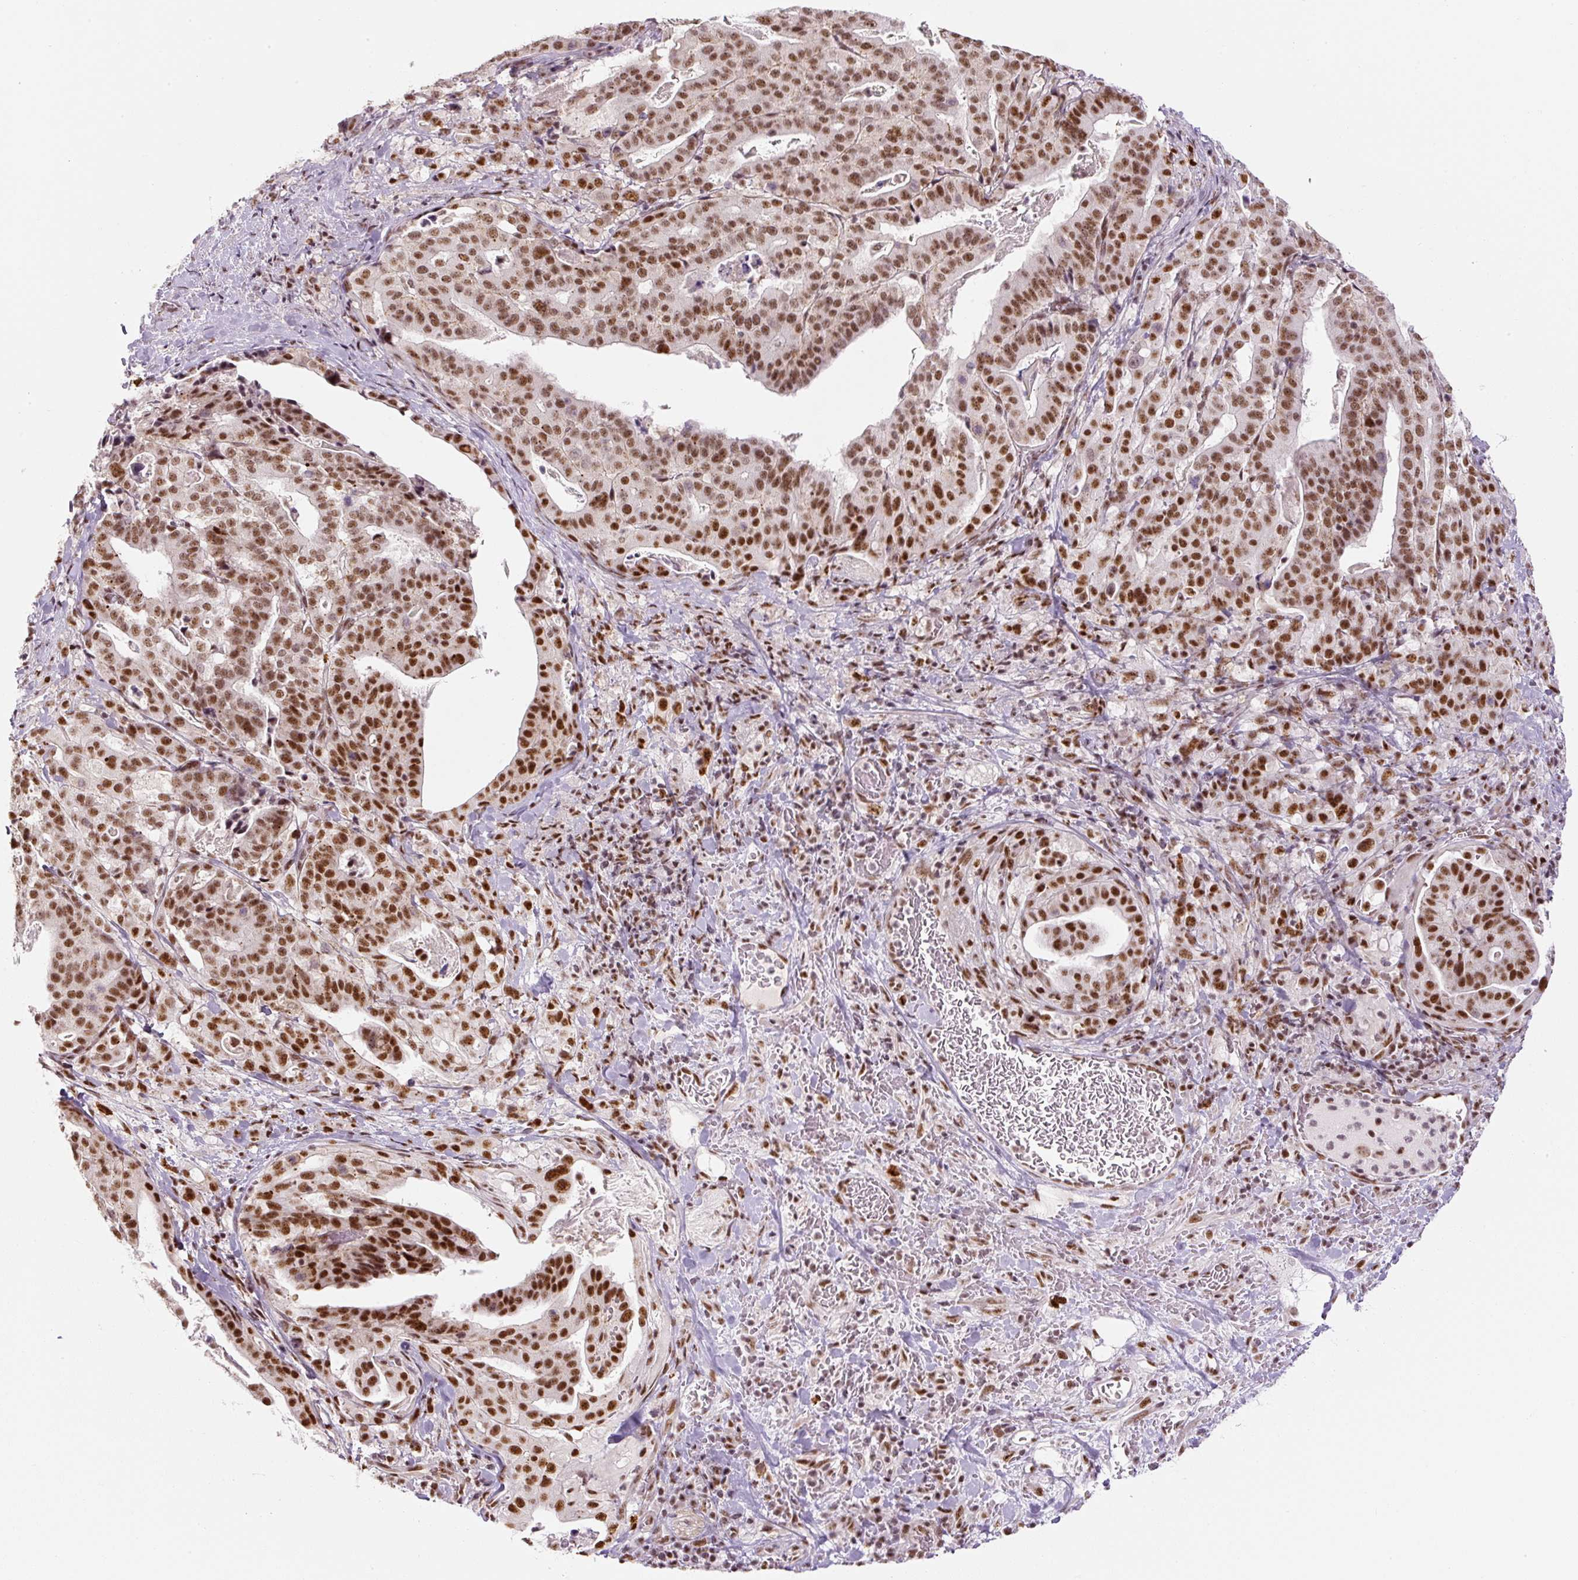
{"staining": {"intensity": "strong", "quantity": ">75%", "location": "nuclear"}, "tissue": "stomach cancer", "cell_type": "Tumor cells", "image_type": "cancer", "snomed": [{"axis": "morphology", "description": "Adenocarcinoma, NOS"}, {"axis": "topography", "description": "Stomach"}], "caption": "The immunohistochemical stain shows strong nuclear staining in tumor cells of stomach cancer (adenocarcinoma) tissue.", "gene": "U2AF2", "patient": {"sex": "male", "age": 48}}